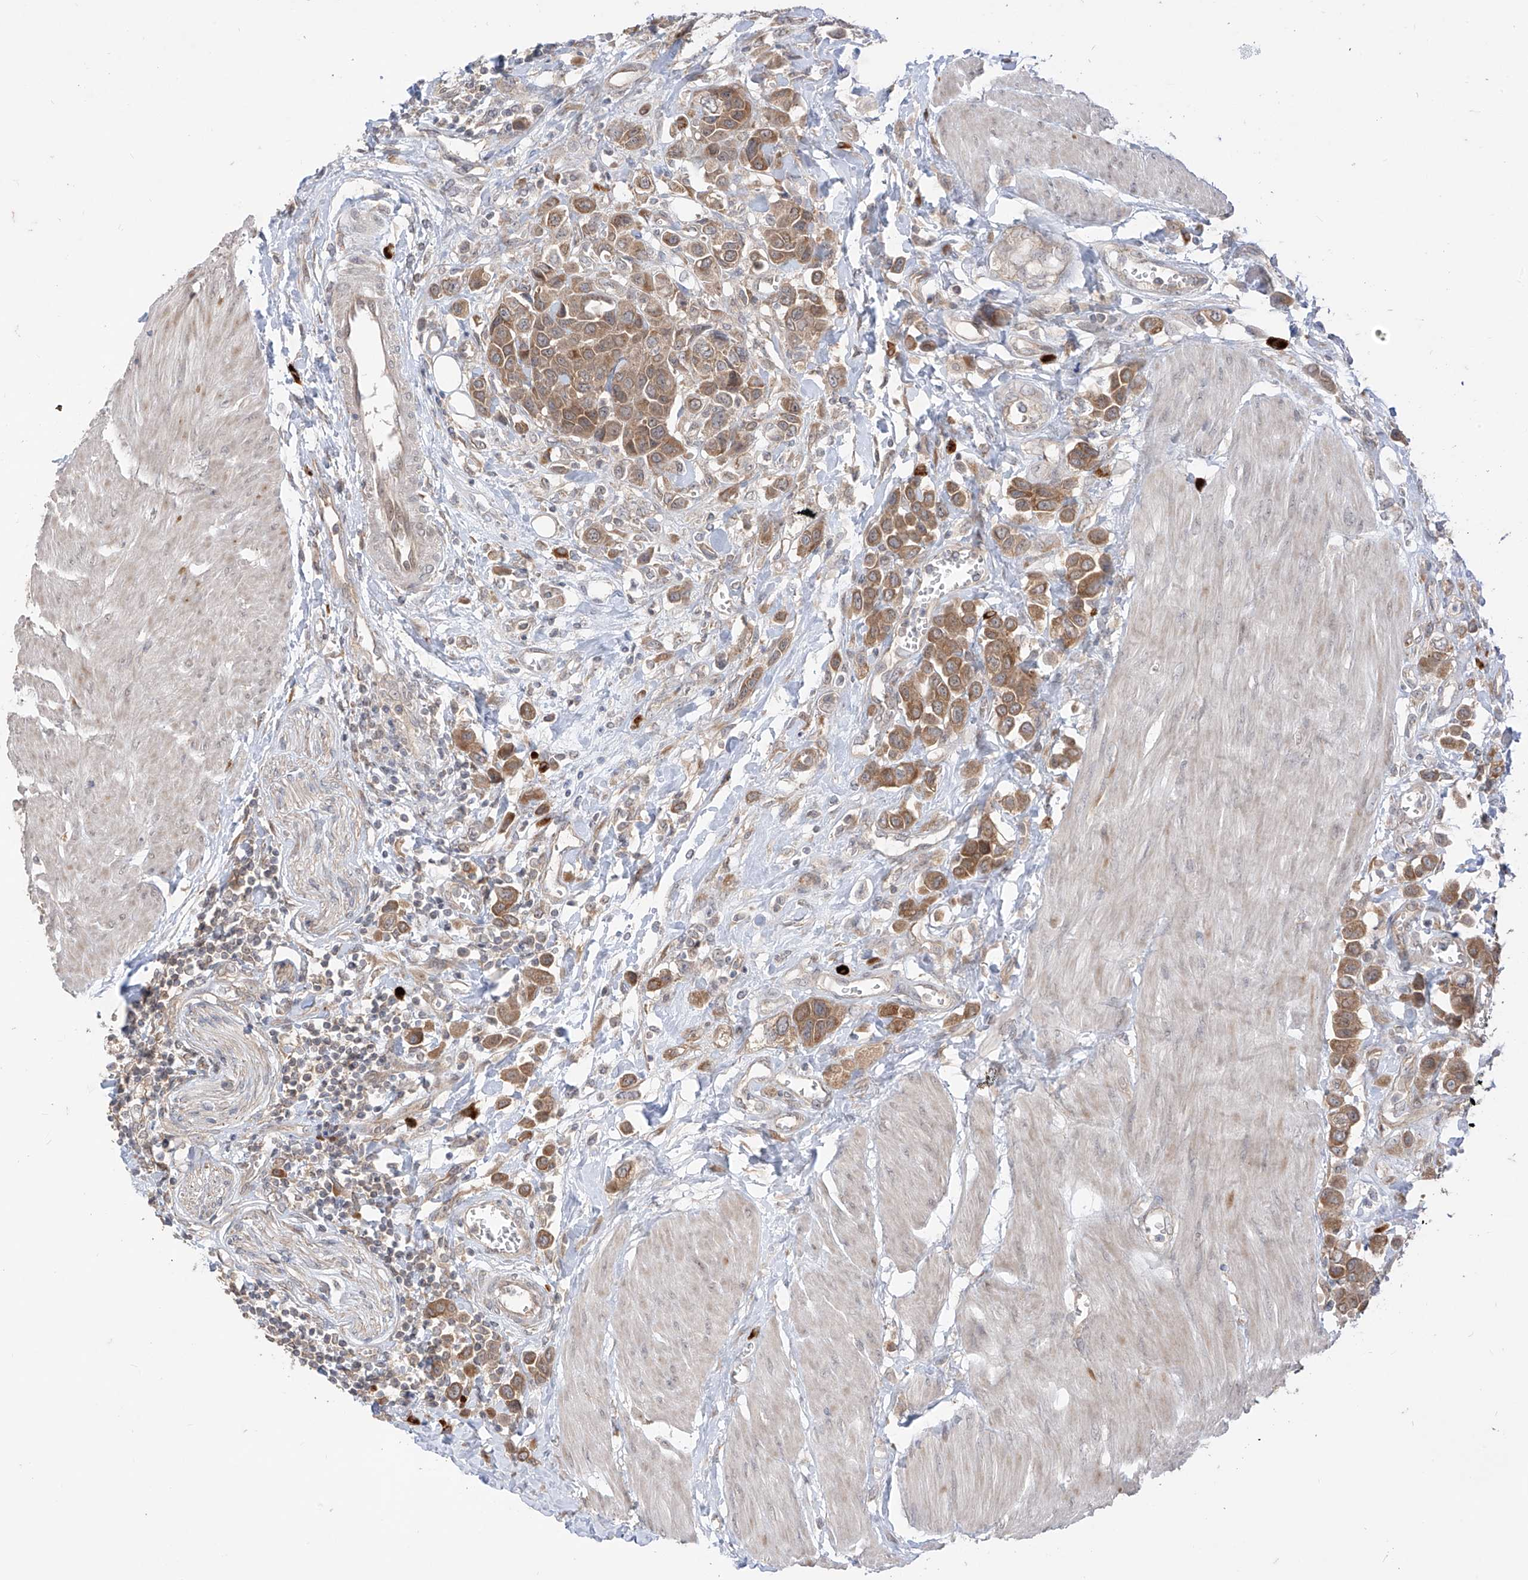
{"staining": {"intensity": "moderate", "quantity": ">75%", "location": "cytoplasmic/membranous"}, "tissue": "urothelial cancer", "cell_type": "Tumor cells", "image_type": "cancer", "snomed": [{"axis": "morphology", "description": "Urothelial carcinoma, High grade"}, {"axis": "topography", "description": "Urinary bladder"}], "caption": "The immunohistochemical stain labels moderate cytoplasmic/membranous expression in tumor cells of urothelial cancer tissue.", "gene": "MTUS2", "patient": {"sex": "male", "age": 50}}